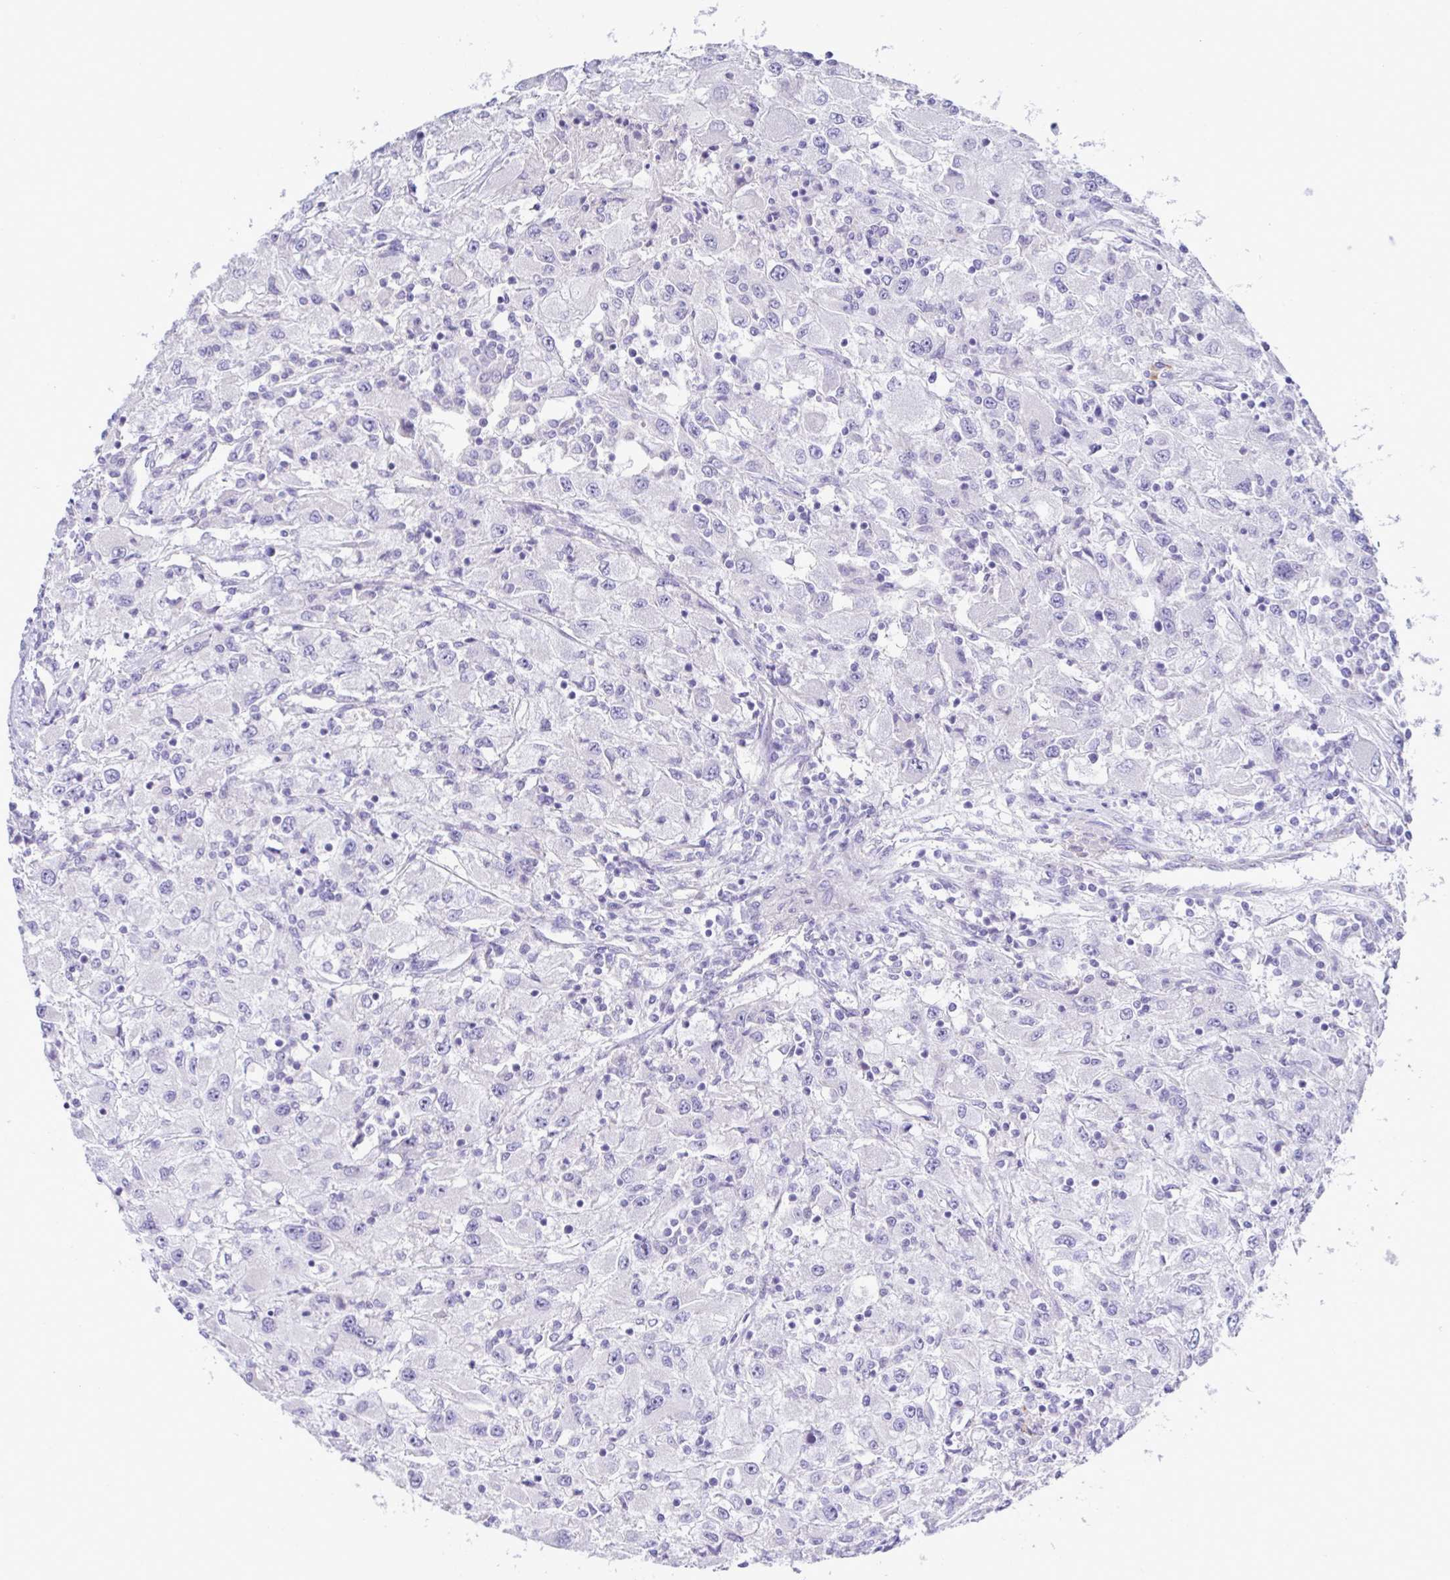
{"staining": {"intensity": "negative", "quantity": "none", "location": "none"}, "tissue": "renal cancer", "cell_type": "Tumor cells", "image_type": "cancer", "snomed": [{"axis": "morphology", "description": "Adenocarcinoma, NOS"}, {"axis": "topography", "description": "Kidney"}], "caption": "Immunohistochemistry (IHC) of renal cancer (adenocarcinoma) displays no positivity in tumor cells.", "gene": "MED11", "patient": {"sex": "female", "age": 67}}